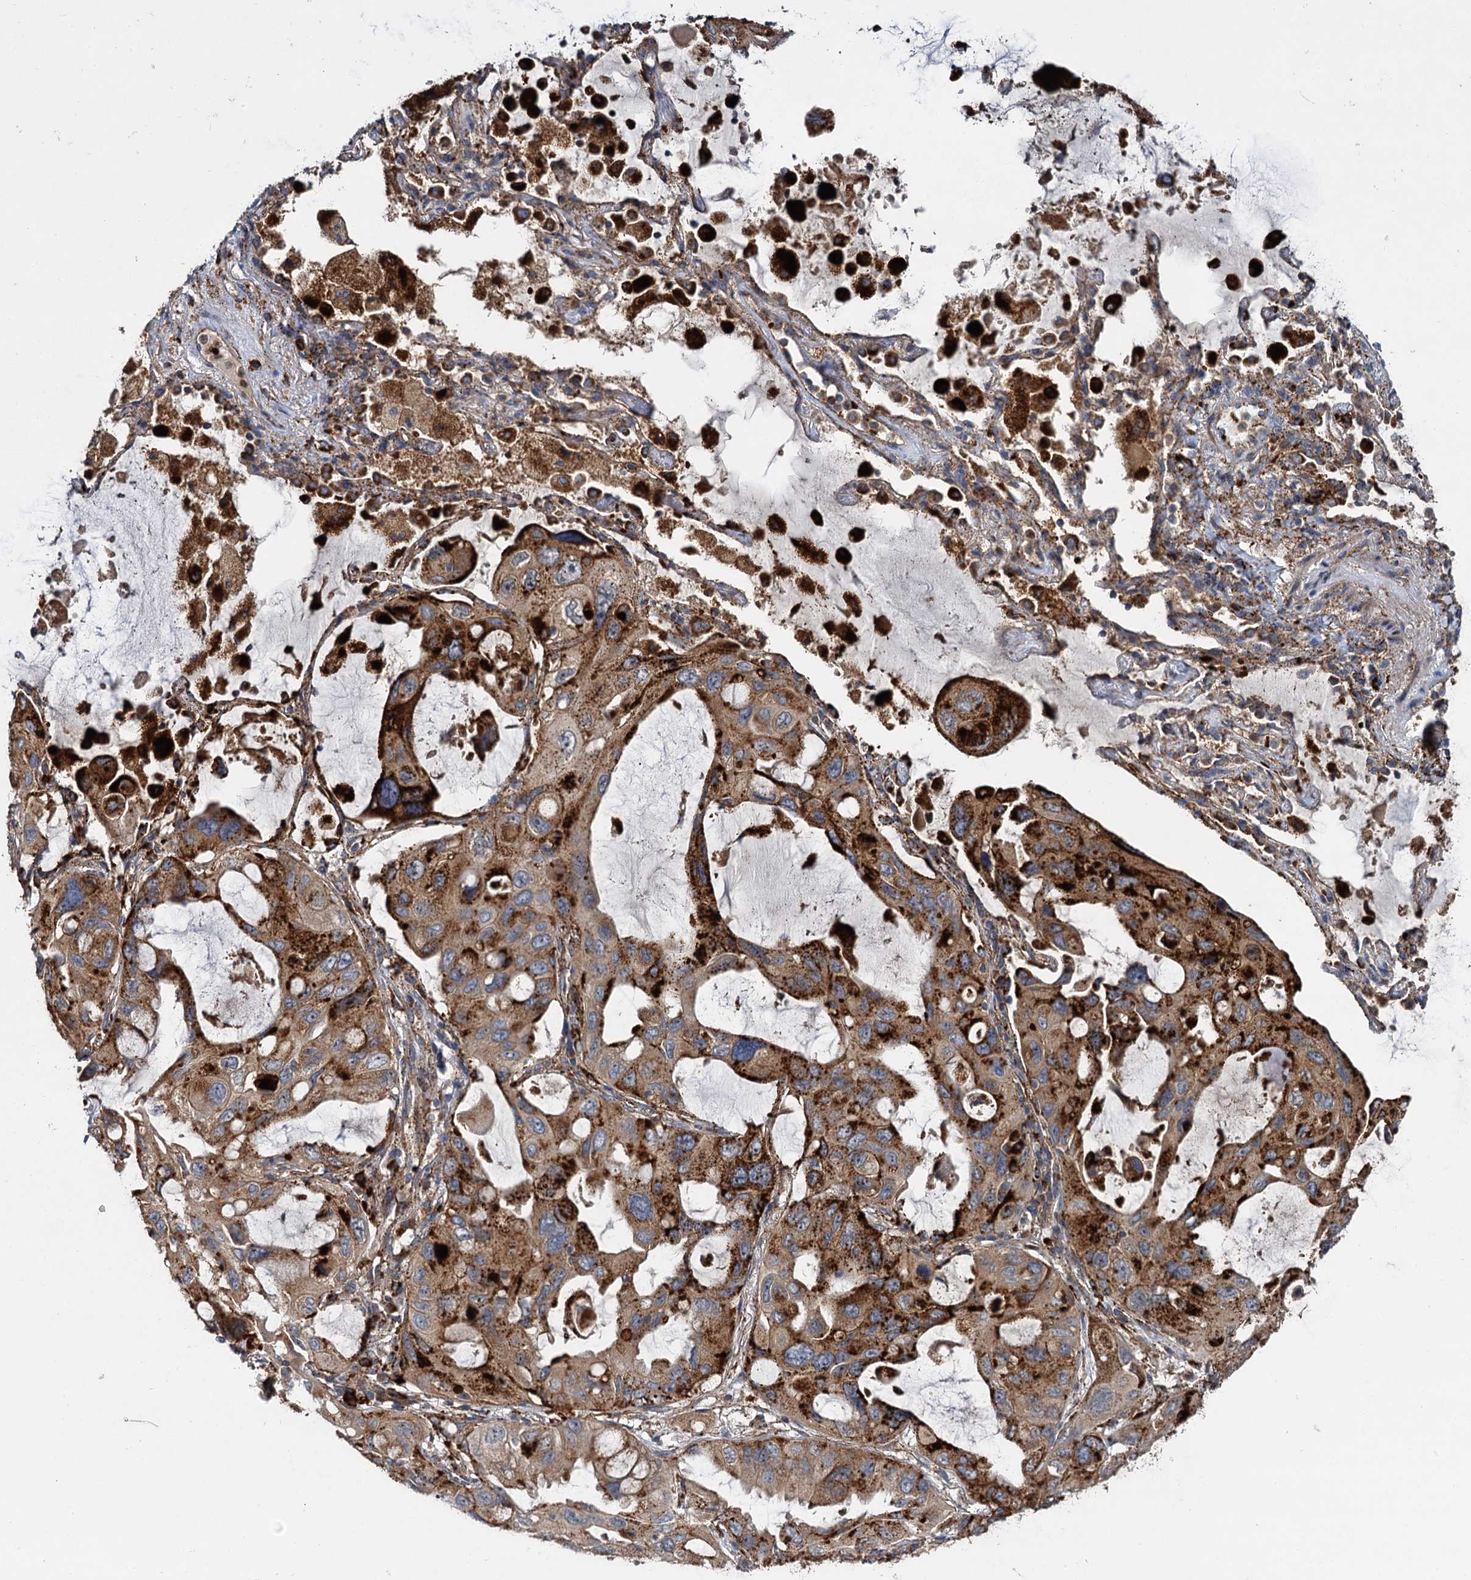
{"staining": {"intensity": "strong", "quantity": "25%-75%", "location": "cytoplasmic/membranous"}, "tissue": "lung cancer", "cell_type": "Tumor cells", "image_type": "cancer", "snomed": [{"axis": "morphology", "description": "Squamous cell carcinoma, NOS"}, {"axis": "topography", "description": "Lung"}], "caption": "Lung squamous cell carcinoma was stained to show a protein in brown. There is high levels of strong cytoplasmic/membranous staining in about 25%-75% of tumor cells.", "gene": "GBA1", "patient": {"sex": "female", "age": 73}}